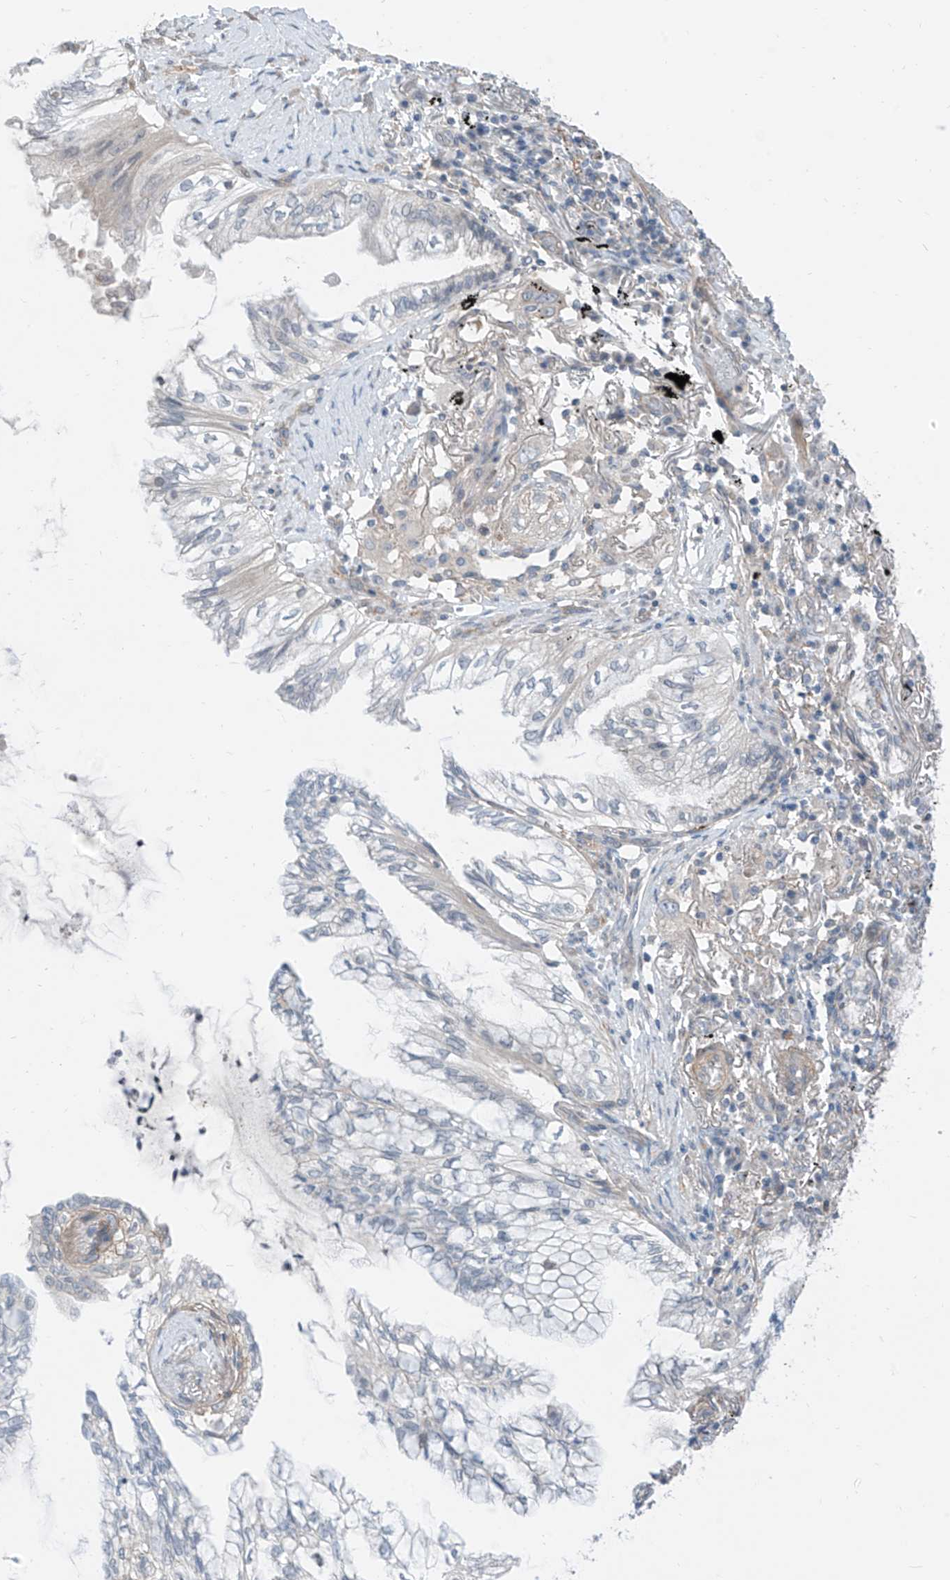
{"staining": {"intensity": "negative", "quantity": "none", "location": "none"}, "tissue": "lung cancer", "cell_type": "Tumor cells", "image_type": "cancer", "snomed": [{"axis": "morphology", "description": "Adenocarcinoma, NOS"}, {"axis": "topography", "description": "Lung"}], "caption": "Immunohistochemistry image of human adenocarcinoma (lung) stained for a protein (brown), which displays no staining in tumor cells. Nuclei are stained in blue.", "gene": "ABLIM2", "patient": {"sex": "female", "age": 70}}